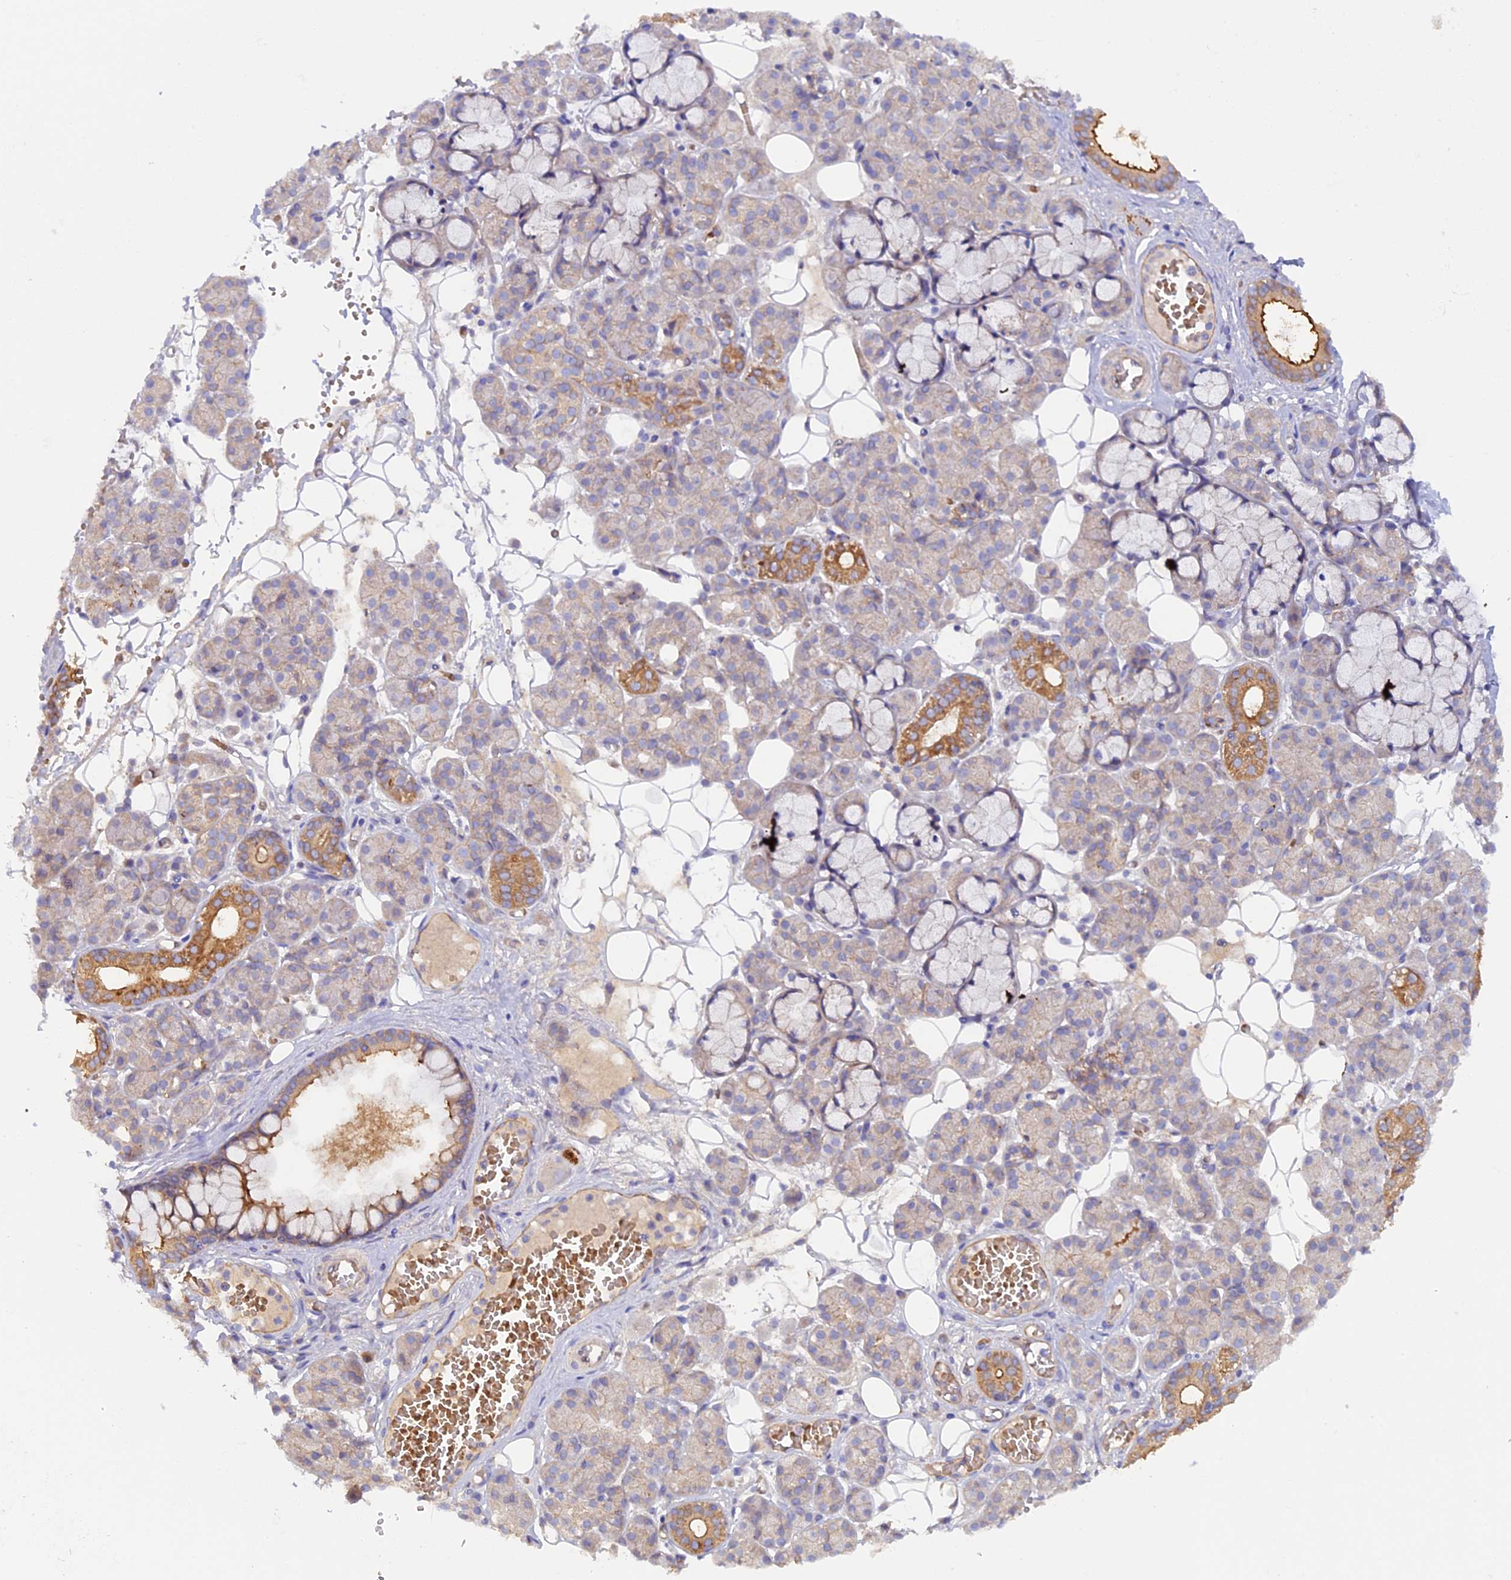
{"staining": {"intensity": "moderate", "quantity": "<25%", "location": "cytoplasmic/membranous"}, "tissue": "salivary gland", "cell_type": "Glandular cells", "image_type": "normal", "snomed": [{"axis": "morphology", "description": "Normal tissue, NOS"}, {"axis": "topography", "description": "Salivary gland"}], "caption": "This is an image of IHC staining of normal salivary gland, which shows moderate positivity in the cytoplasmic/membranous of glandular cells.", "gene": "DUS3L", "patient": {"sex": "male", "age": 63}}